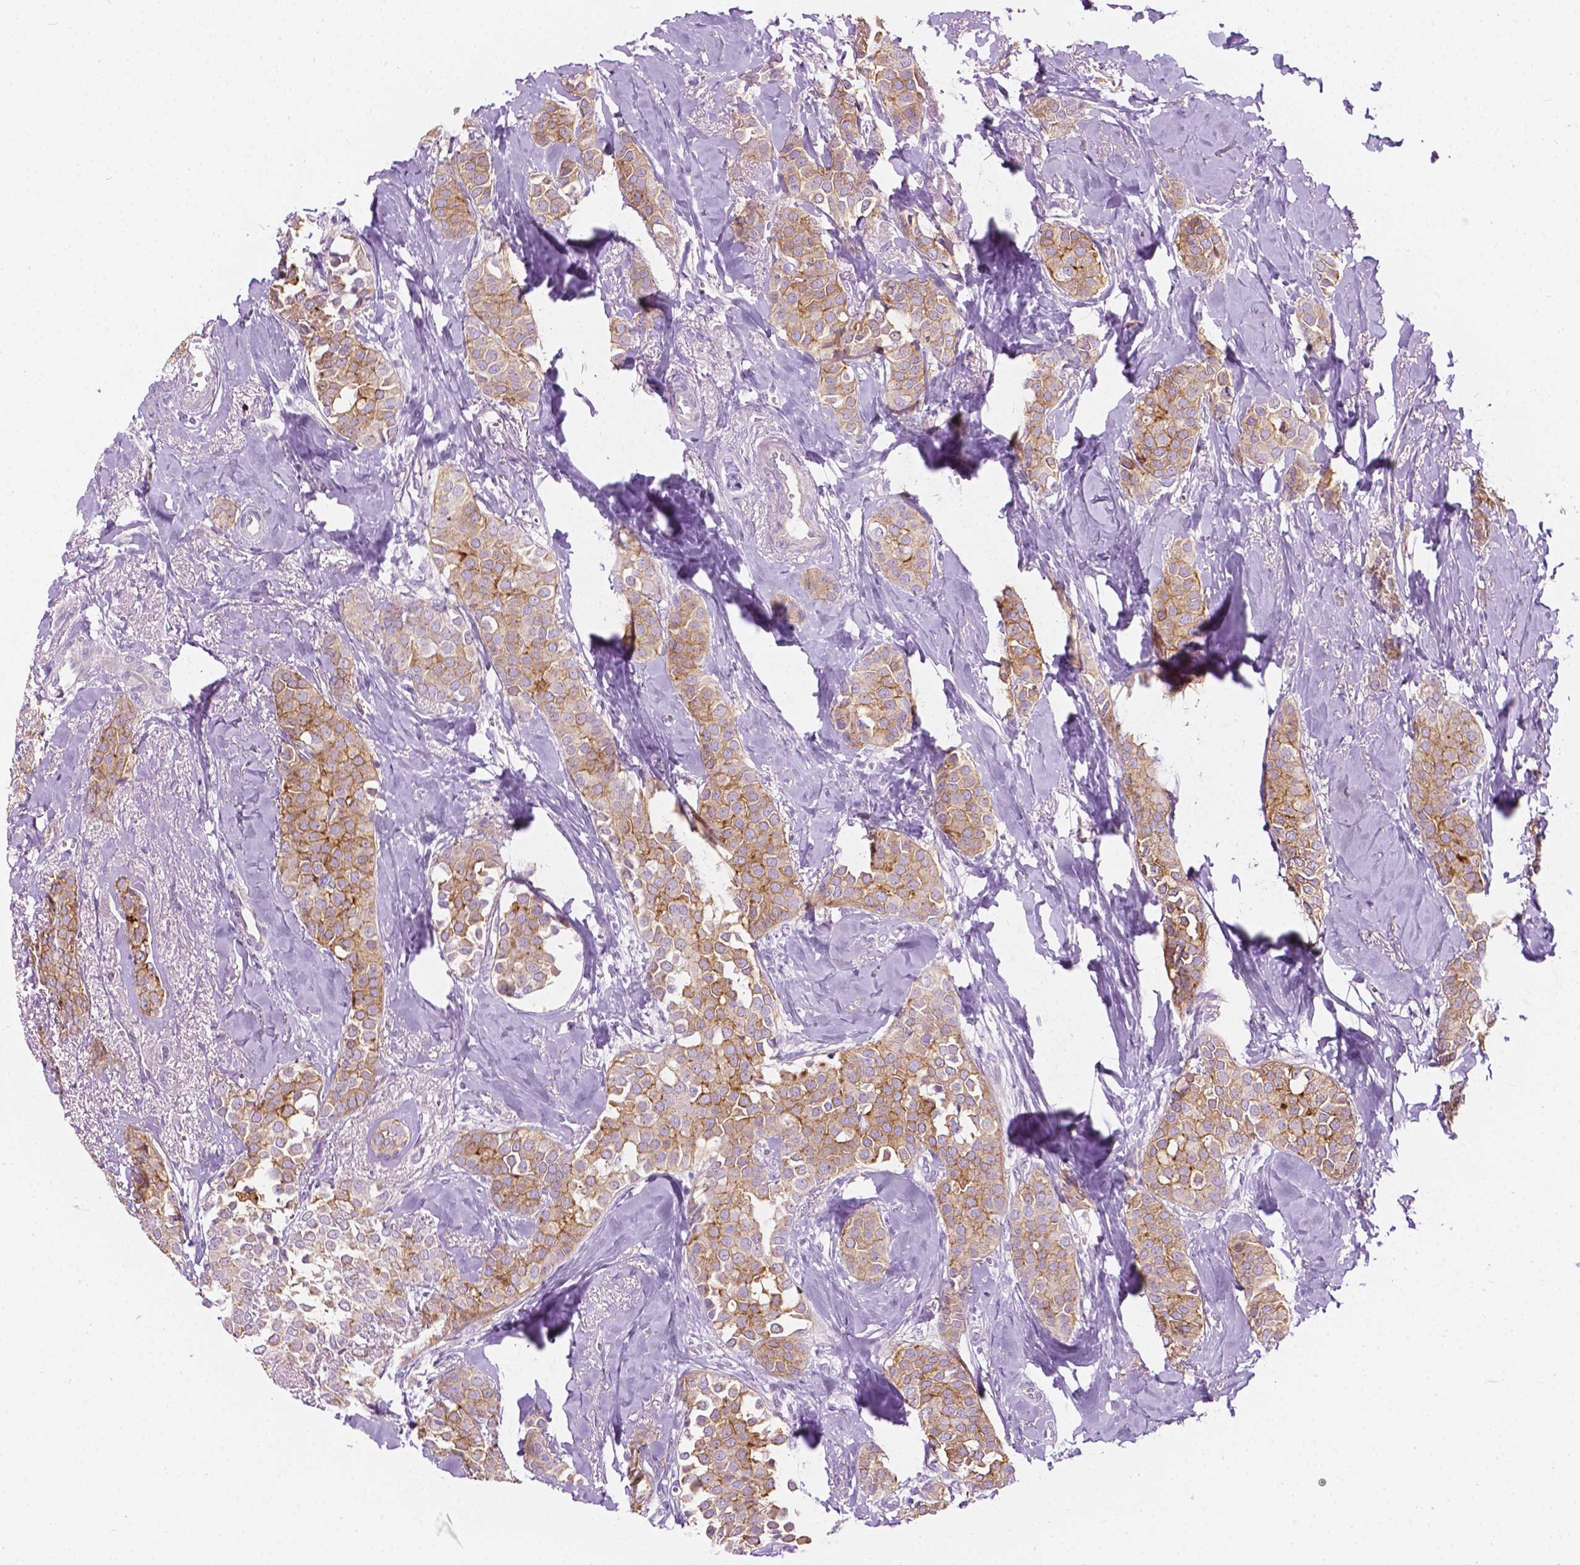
{"staining": {"intensity": "moderate", "quantity": ">75%", "location": "cytoplasmic/membranous"}, "tissue": "breast cancer", "cell_type": "Tumor cells", "image_type": "cancer", "snomed": [{"axis": "morphology", "description": "Duct carcinoma"}, {"axis": "topography", "description": "Breast"}], "caption": "High-power microscopy captured an immunohistochemistry image of breast cancer (invasive ductal carcinoma), revealing moderate cytoplasmic/membranous staining in about >75% of tumor cells.", "gene": "NOS1AP", "patient": {"sex": "female", "age": 79}}